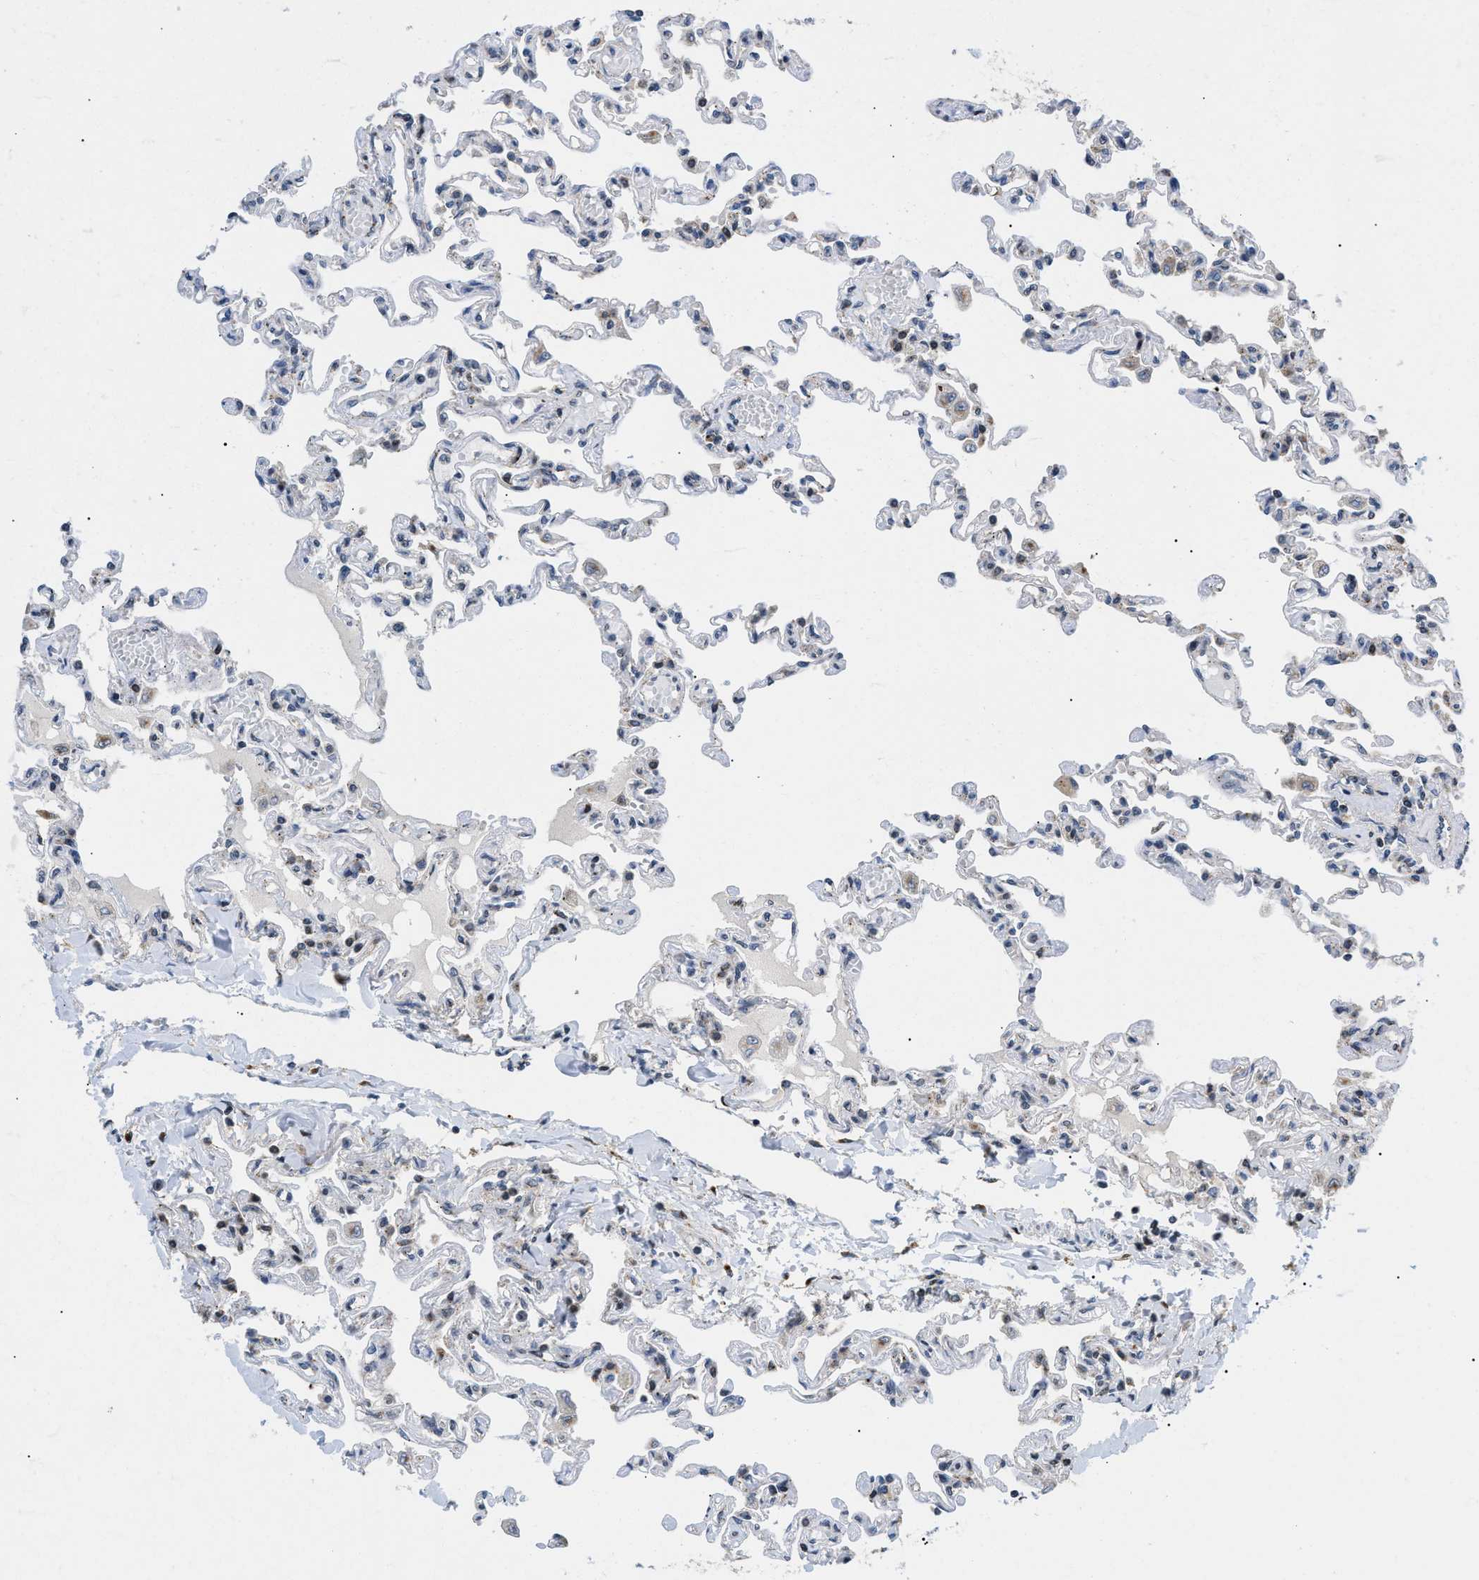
{"staining": {"intensity": "negative", "quantity": "none", "location": "none"}, "tissue": "lung", "cell_type": "Alveolar cells", "image_type": "normal", "snomed": [{"axis": "morphology", "description": "Normal tissue, NOS"}, {"axis": "topography", "description": "Lung"}], "caption": "A photomicrograph of human lung is negative for staining in alveolar cells.", "gene": "ZBTB11", "patient": {"sex": "male", "age": 21}}